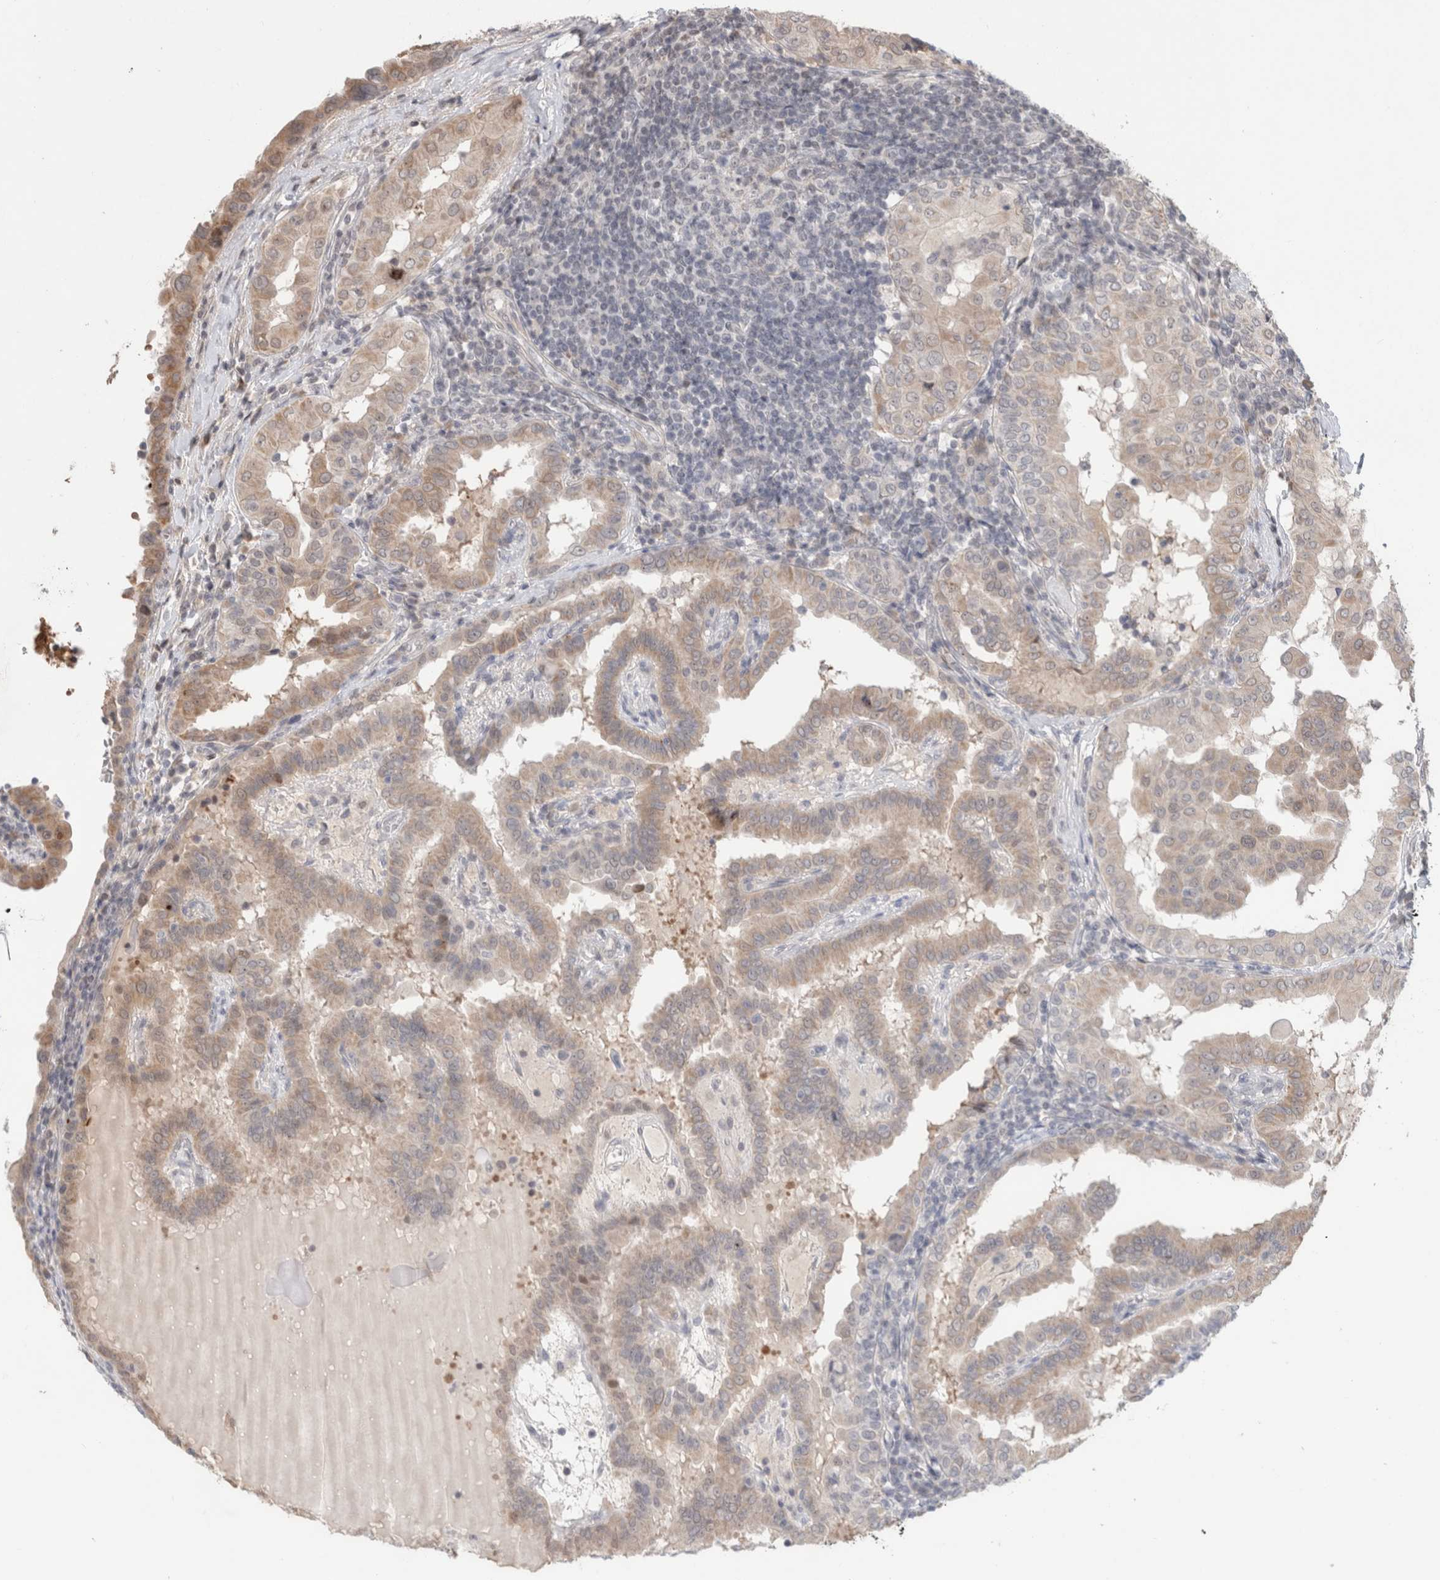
{"staining": {"intensity": "weak", "quantity": ">75%", "location": "cytoplasmic/membranous"}, "tissue": "thyroid cancer", "cell_type": "Tumor cells", "image_type": "cancer", "snomed": [{"axis": "morphology", "description": "Papillary adenocarcinoma, NOS"}, {"axis": "topography", "description": "Thyroid gland"}], "caption": "An image showing weak cytoplasmic/membranous positivity in about >75% of tumor cells in papillary adenocarcinoma (thyroid), as visualized by brown immunohistochemical staining.", "gene": "SYDE2", "patient": {"sex": "male", "age": 33}}